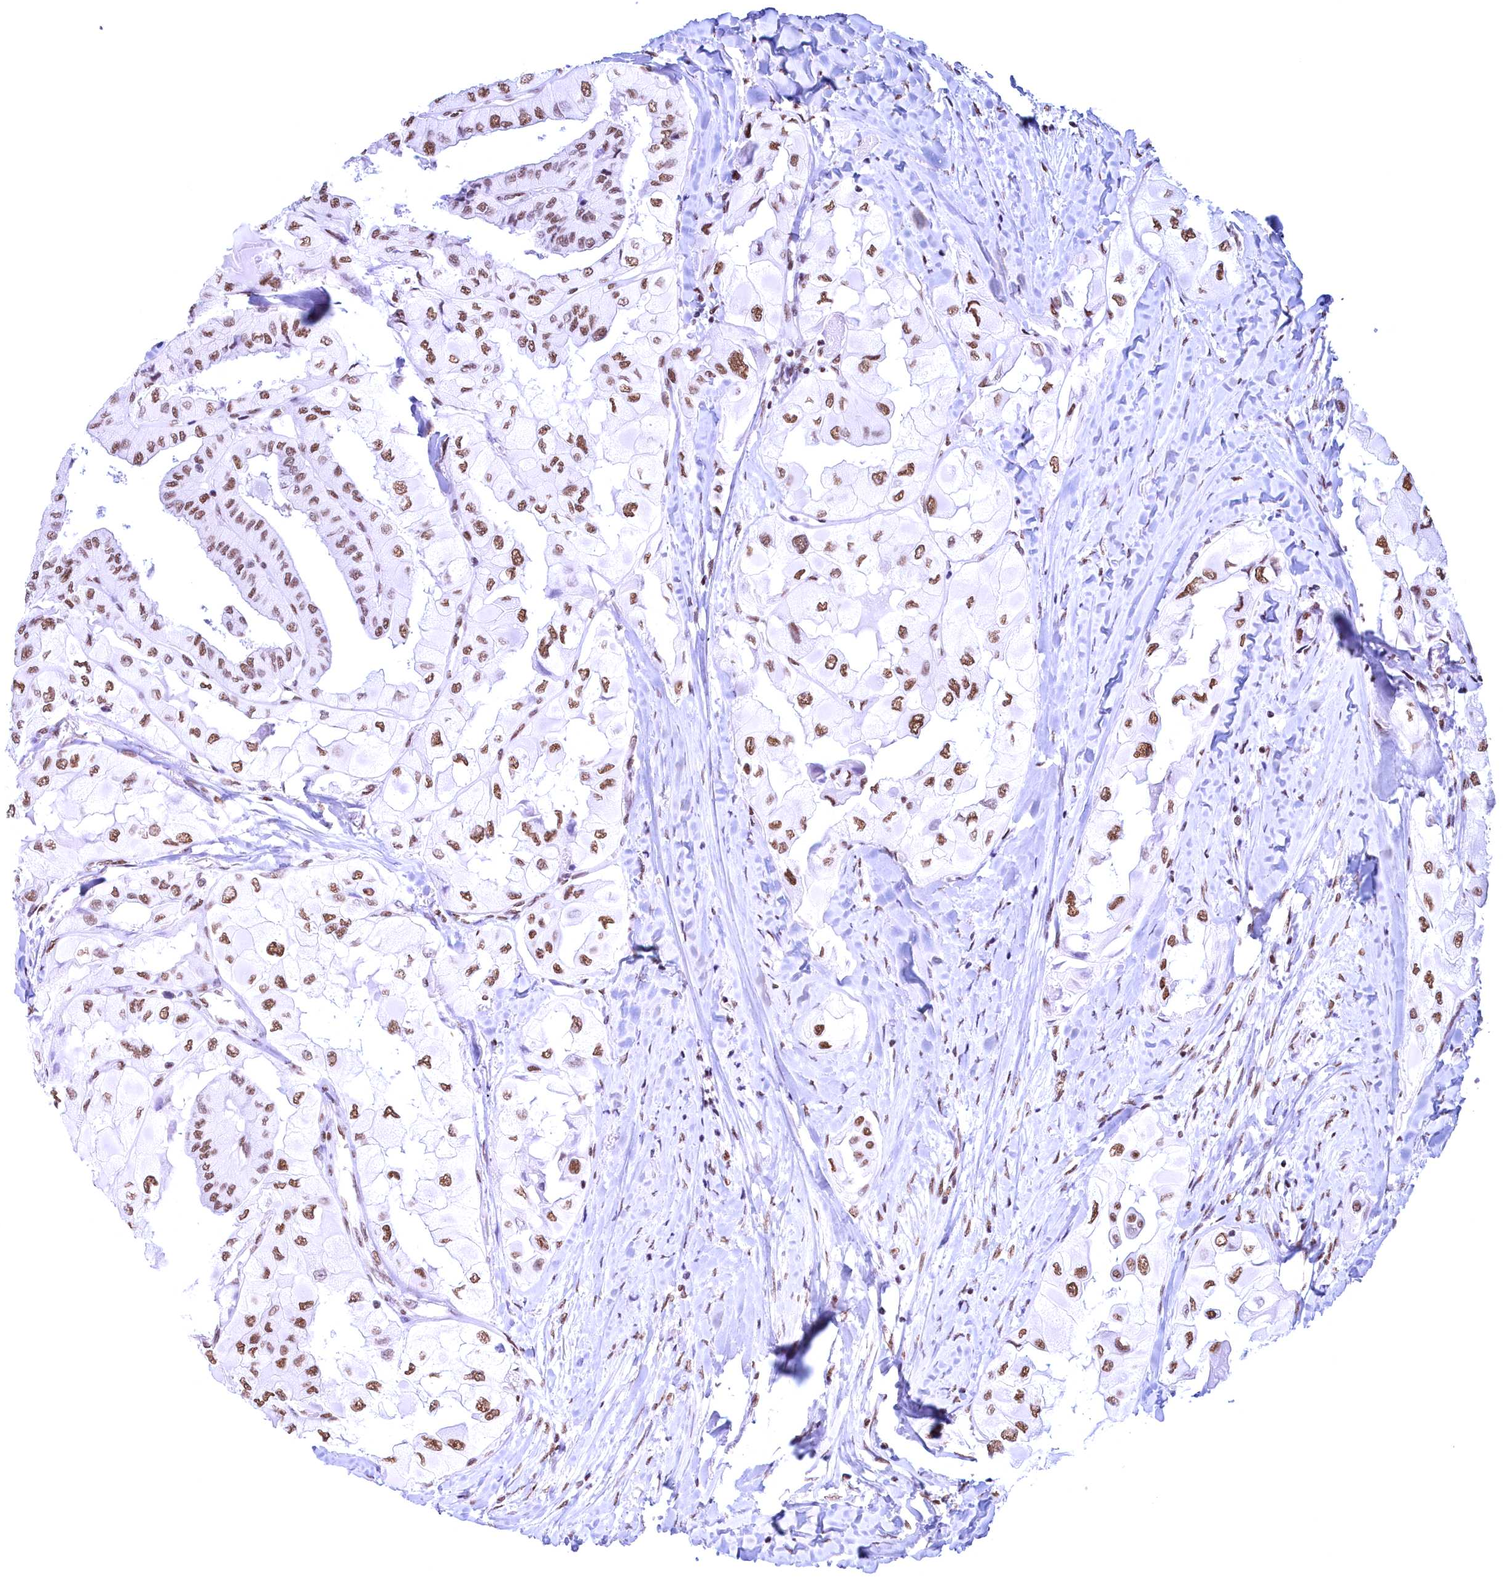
{"staining": {"intensity": "moderate", "quantity": ">75%", "location": "nuclear"}, "tissue": "thyroid cancer", "cell_type": "Tumor cells", "image_type": "cancer", "snomed": [{"axis": "morphology", "description": "Normal tissue, NOS"}, {"axis": "morphology", "description": "Papillary adenocarcinoma, NOS"}, {"axis": "topography", "description": "Thyroid gland"}], "caption": "Thyroid cancer stained with a protein marker shows moderate staining in tumor cells.", "gene": "CDC26", "patient": {"sex": "female", "age": 59}}